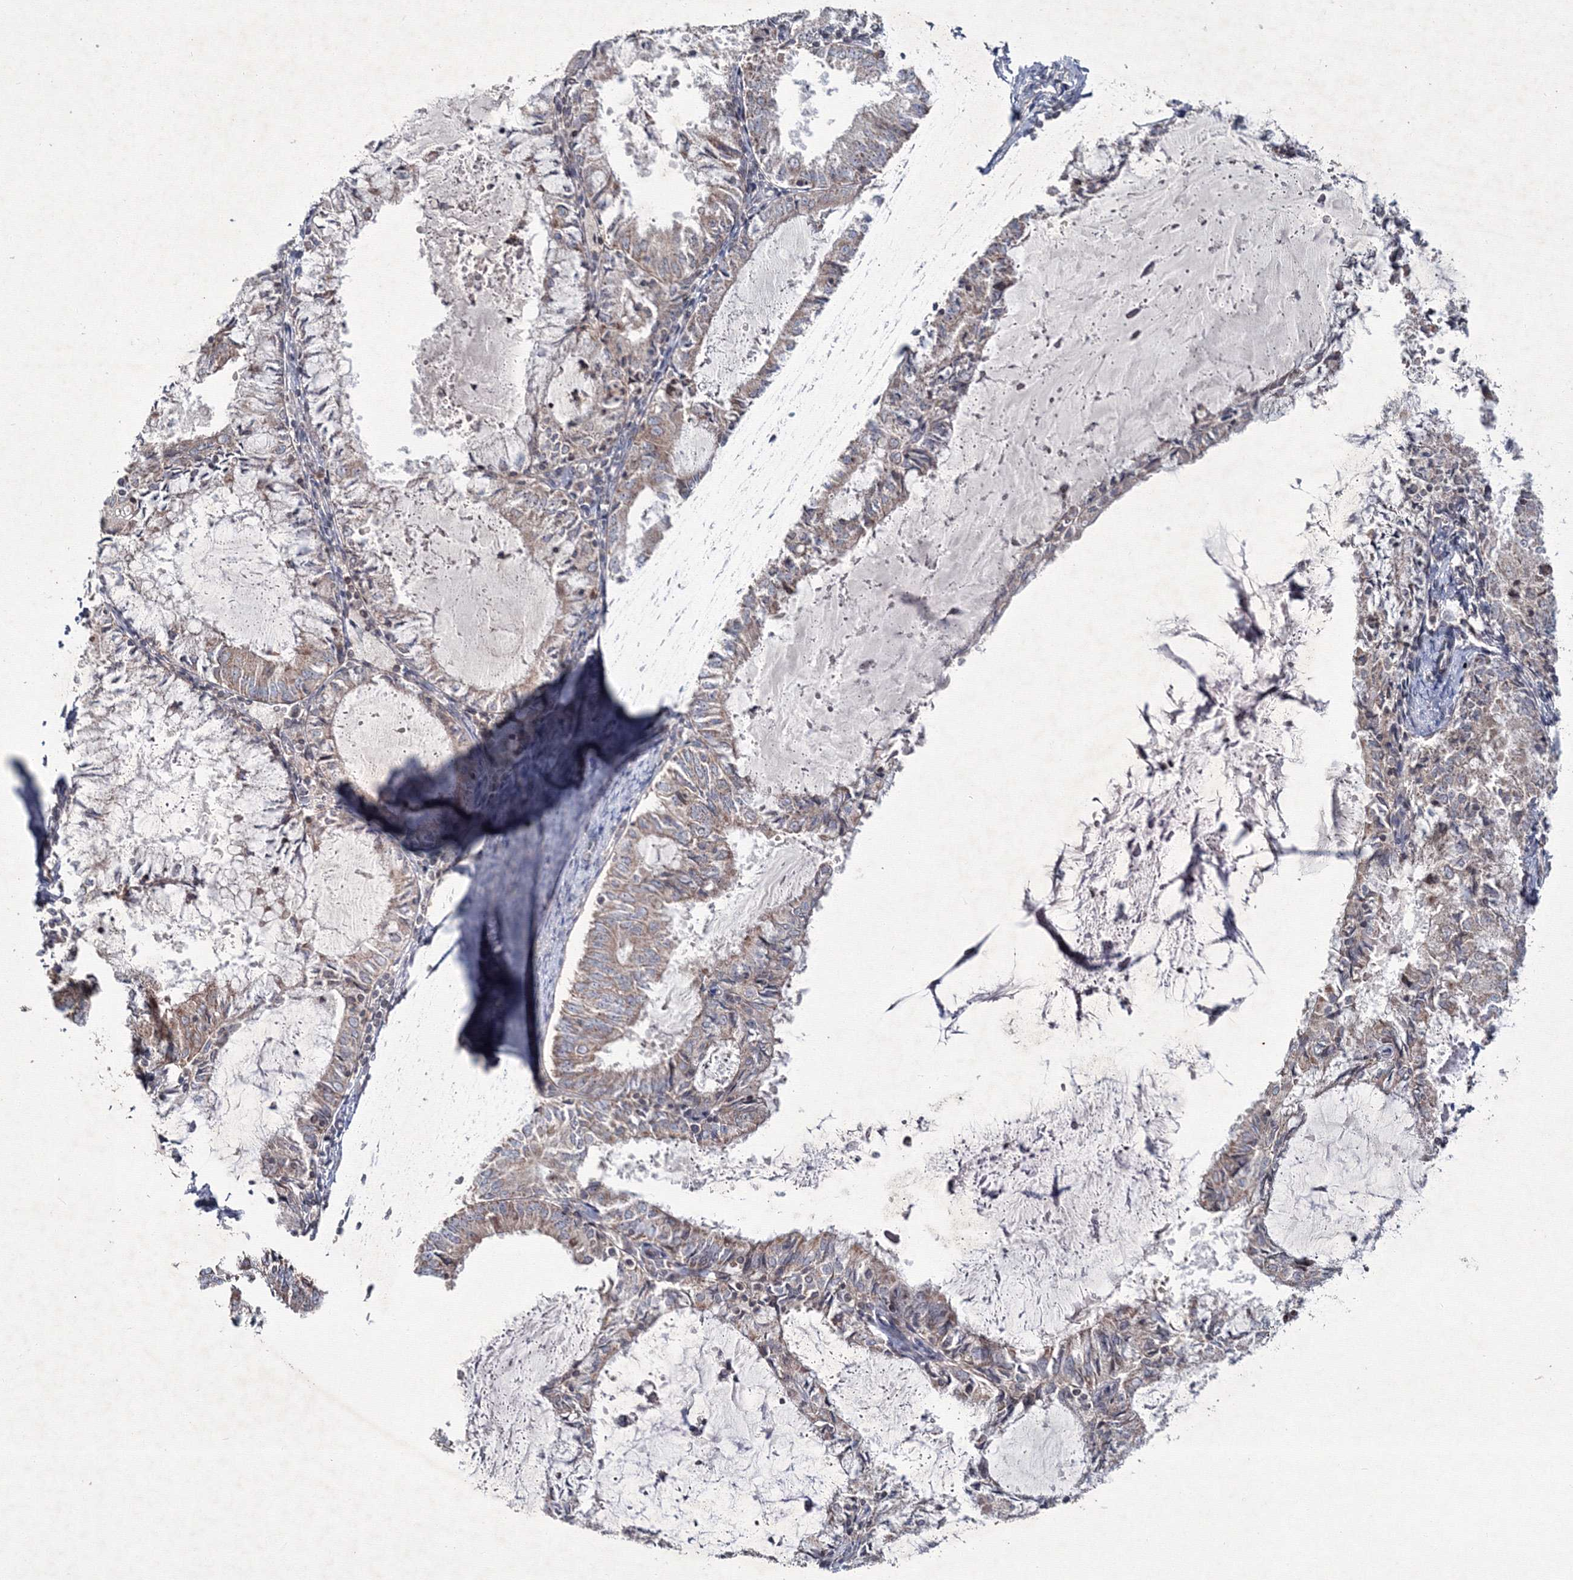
{"staining": {"intensity": "moderate", "quantity": "25%-75%", "location": "cytoplasmic/membranous"}, "tissue": "endometrial cancer", "cell_type": "Tumor cells", "image_type": "cancer", "snomed": [{"axis": "morphology", "description": "Adenocarcinoma, NOS"}, {"axis": "topography", "description": "Endometrium"}], "caption": "There is medium levels of moderate cytoplasmic/membranous staining in tumor cells of adenocarcinoma (endometrial), as demonstrated by immunohistochemical staining (brown color).", "gene": "MKRN2", "patient": {"sex": "female", "age": 57}}